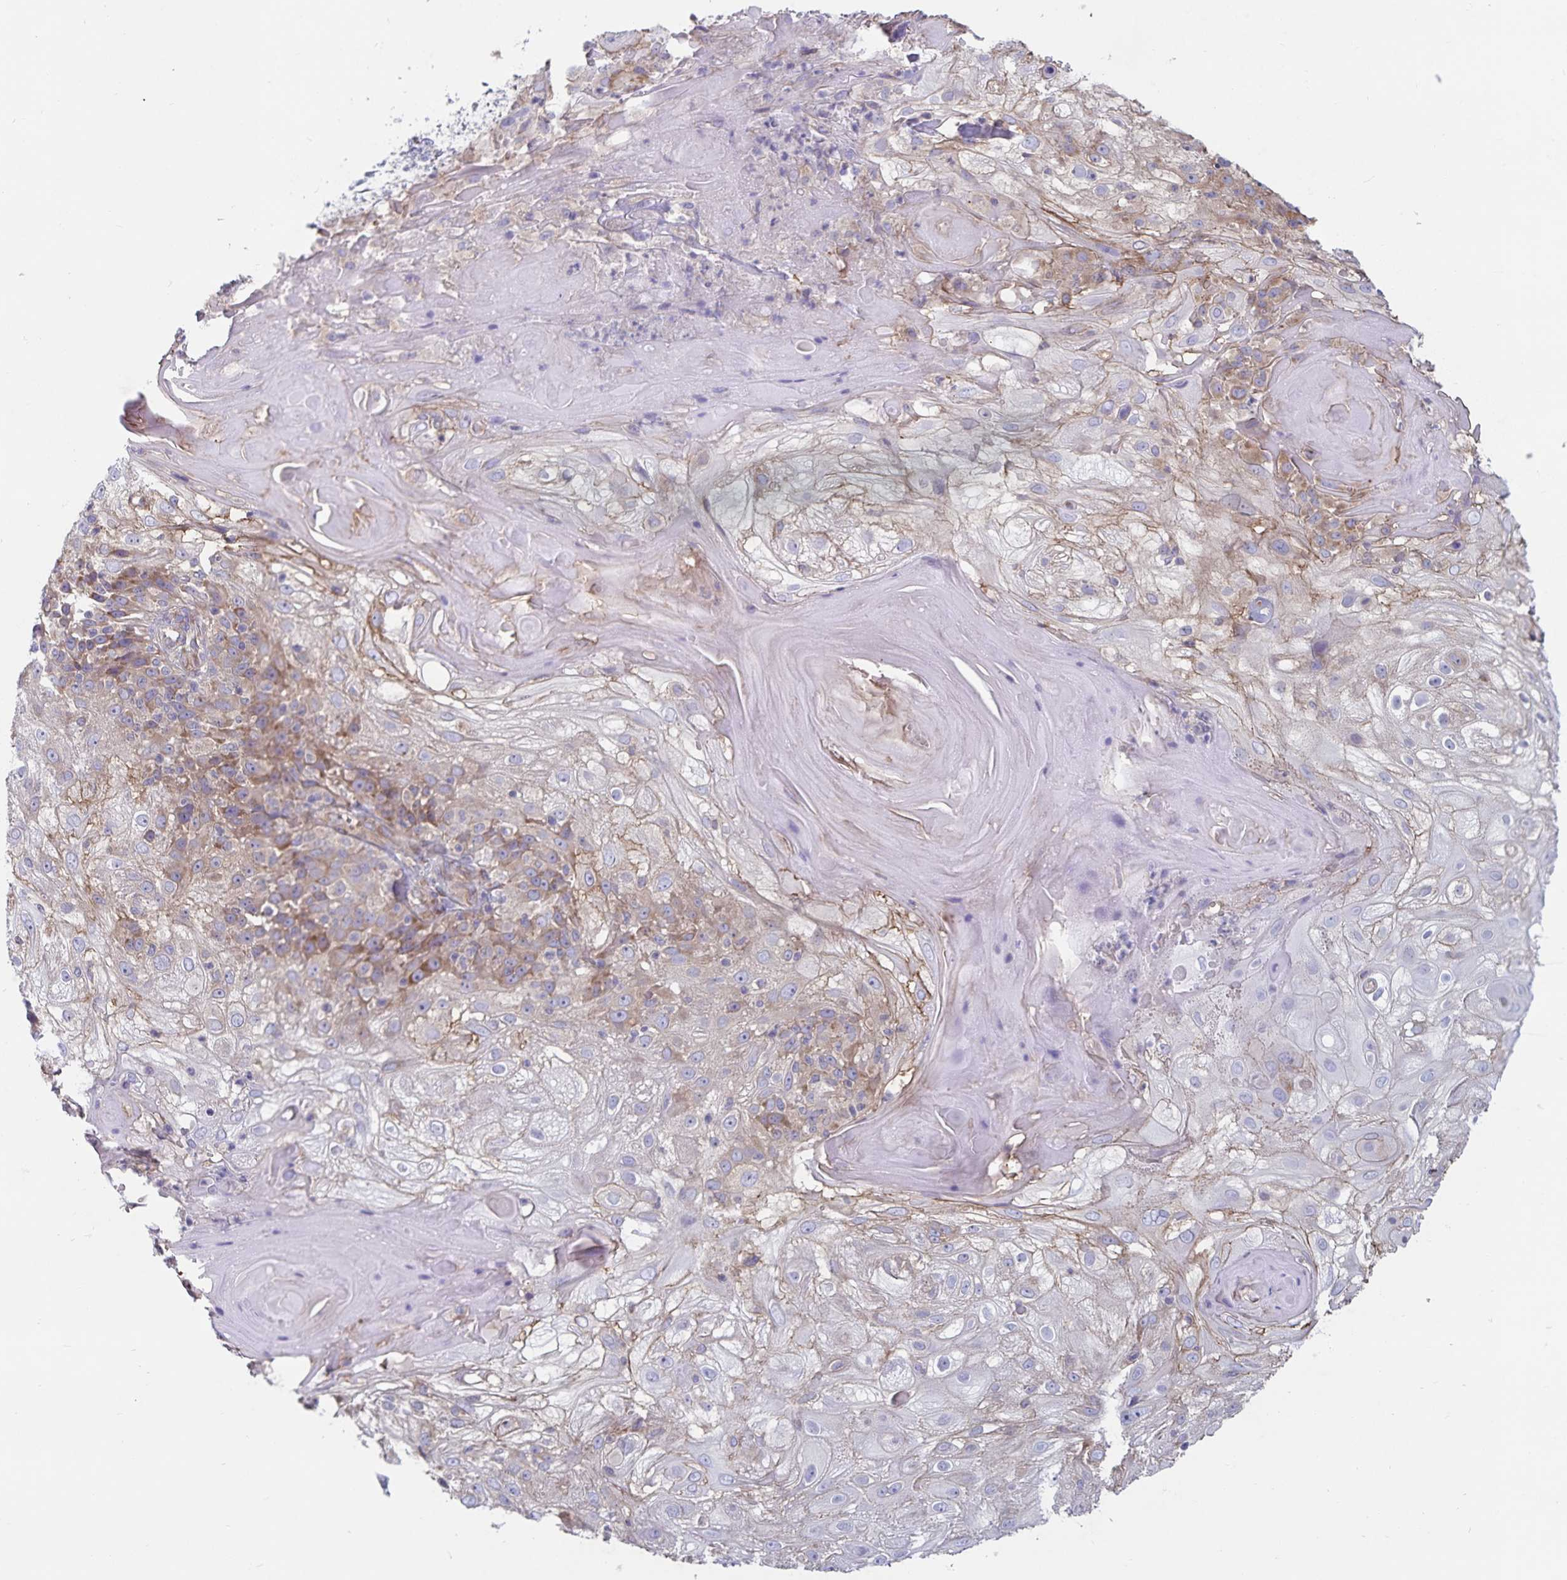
{"staining": {"intensity": "moderate", "quantity": "25%-75%", "location": "cytoplasmic/membranous"}, "tissue": "skin cancer", "cell_type": "Tumor cells", "image_type": "cancer", "snomed": [{"axis": "morphology", "description": "Normal tissue, NOS"}, {"axis": "morphology", "description": "Squamous cell carcinoma, NOS"}, {"axis": "topography", "description": "Skin"}], "caption": "Squamous cell carcinoma (skin) stained with a protein marker exhibits moderate staining in tumor cells.", "gene": "FAM120A", "patient": {"sex": "female", "age": 83}}